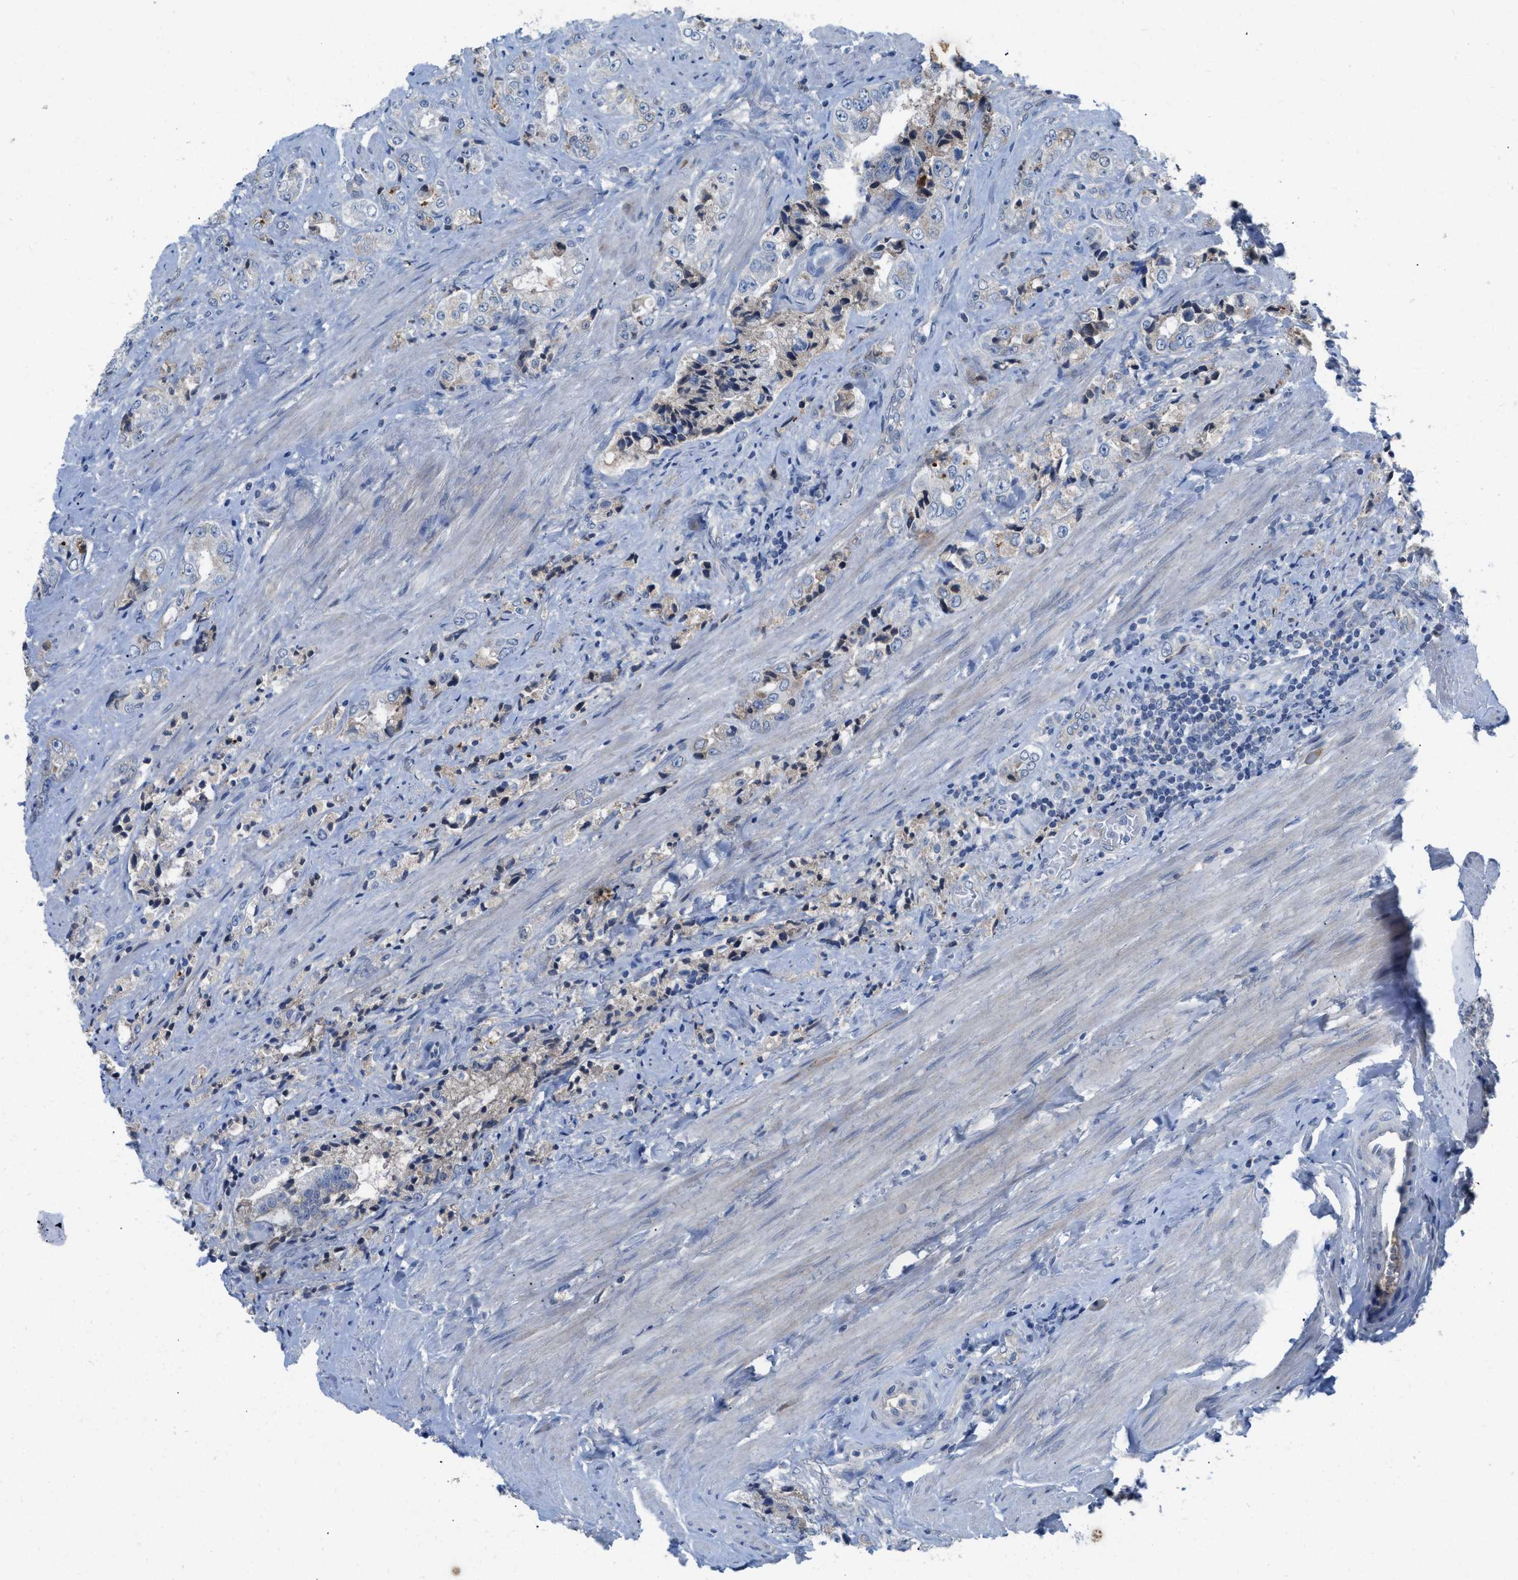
{"staining": {"intensity": "negative", "quantity": "none", "location": "none"}, "tissue": "prostate cancer", "cell_type": "Tumor cells", "image_type": "cancer", "snomed": [{"axis": "morphology", "description": "Adenocarcinoma, High grade"}, {"axis": "topography", "description": "Prostate"}], "caption": "Image shows no protein positivity in tumor cells of prostate high-grade adenocarcinoma tissue.", "gene": "HPX", "patient": {"sex": "male", "age": 61}}